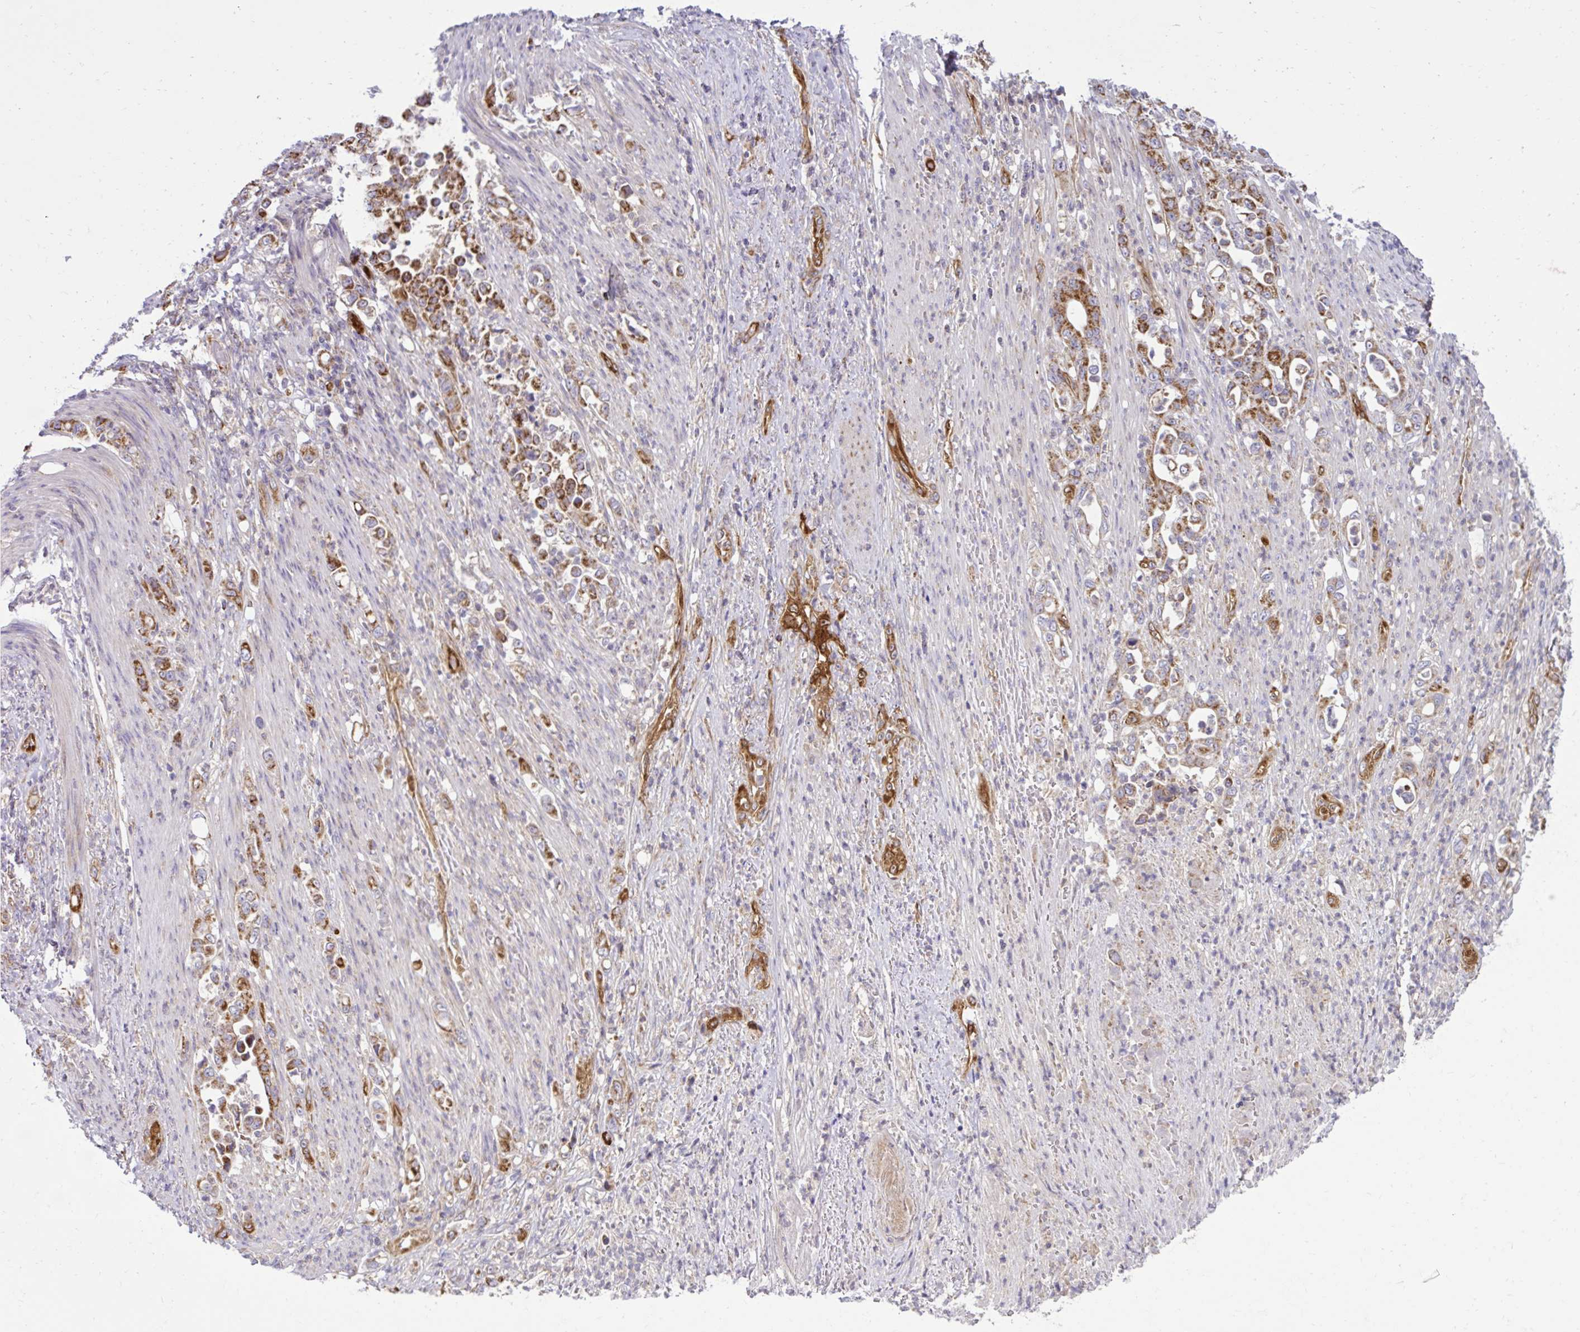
{"staining": {"intensity": "moderate", "quantity": "25%-75%", "location": "cytoplasmic/membranous"}, "tissue": "stomach cancer", "cell_type": "Tumor cells", "image_type": "cancer", "snomed": [{"axis": "morphology", "description": "Normal tissue, NOS"}, {"axis": "morphology", "description": "Adenocarcinoma, NOS"}, {"axis": "topography", "description": "Stomach"}], "caption": "Moderate cytoplasmic/membranous expression for a protein is appreciated in about 25%-75% of tumor cells of adenocarcinoma (stomach) using immunohistochemistry.", "gene": "LIMS1", "patient": {"sex": "female", "age": 79}}